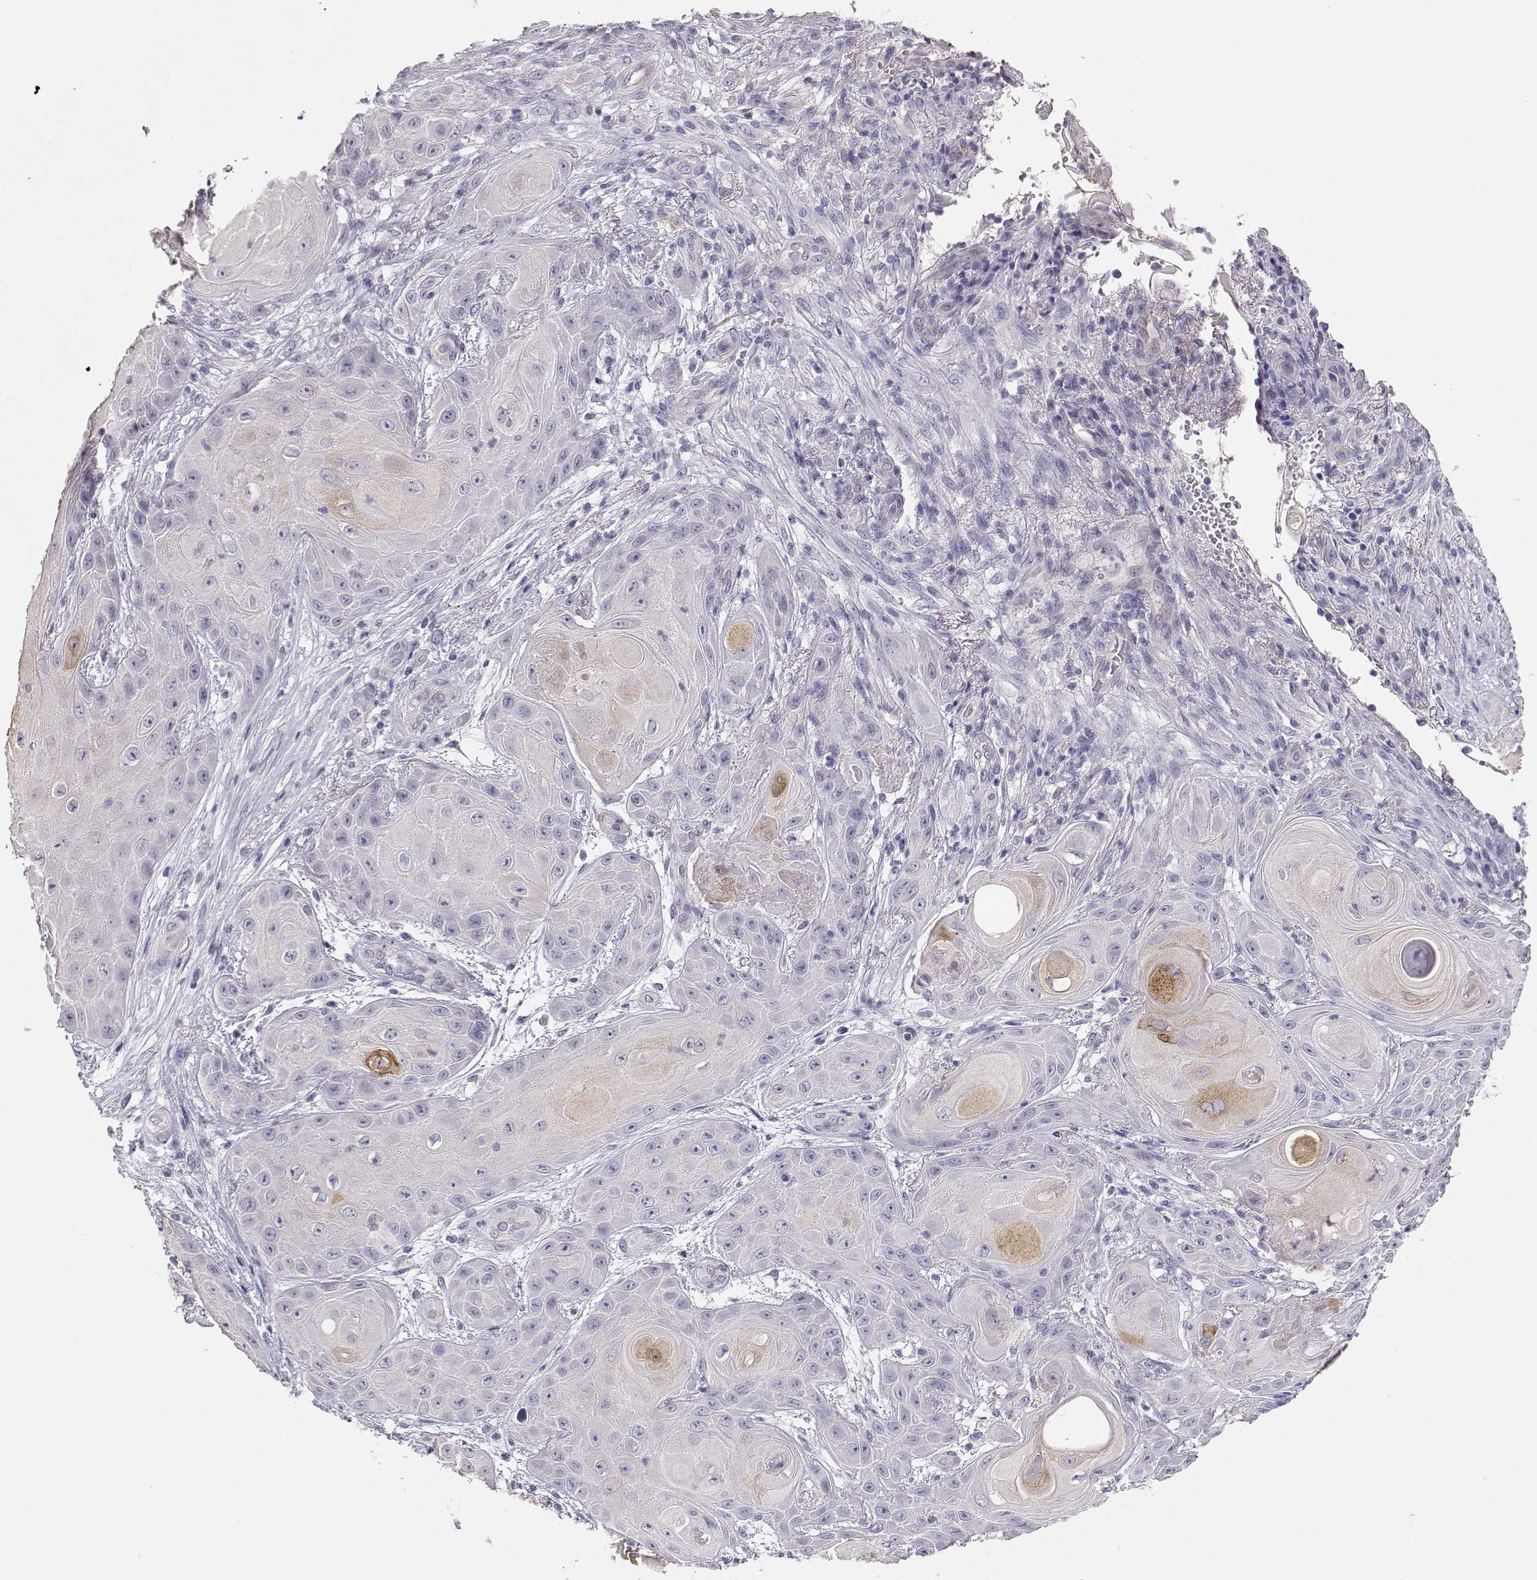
{"staining": {"intensity": "weak", "quantity": "<25%", "location": "cytoplasmic/membranous"}, "tissue": "skin cancer", "cell_type": "Tumor cells", "image_type": "cancer", "snomed": [{"axis": "morphology", "description": "Squamous cell carcinoma, NOS"}, {"axis": "topography", "description": "Skin"}], "caption": "This is an IHC micrograph of human skin squamous cell carcinoma. There is no staining in tumor cells.", "gene": "ENDOU", "patient": {"sex": "male", "age": 62}}